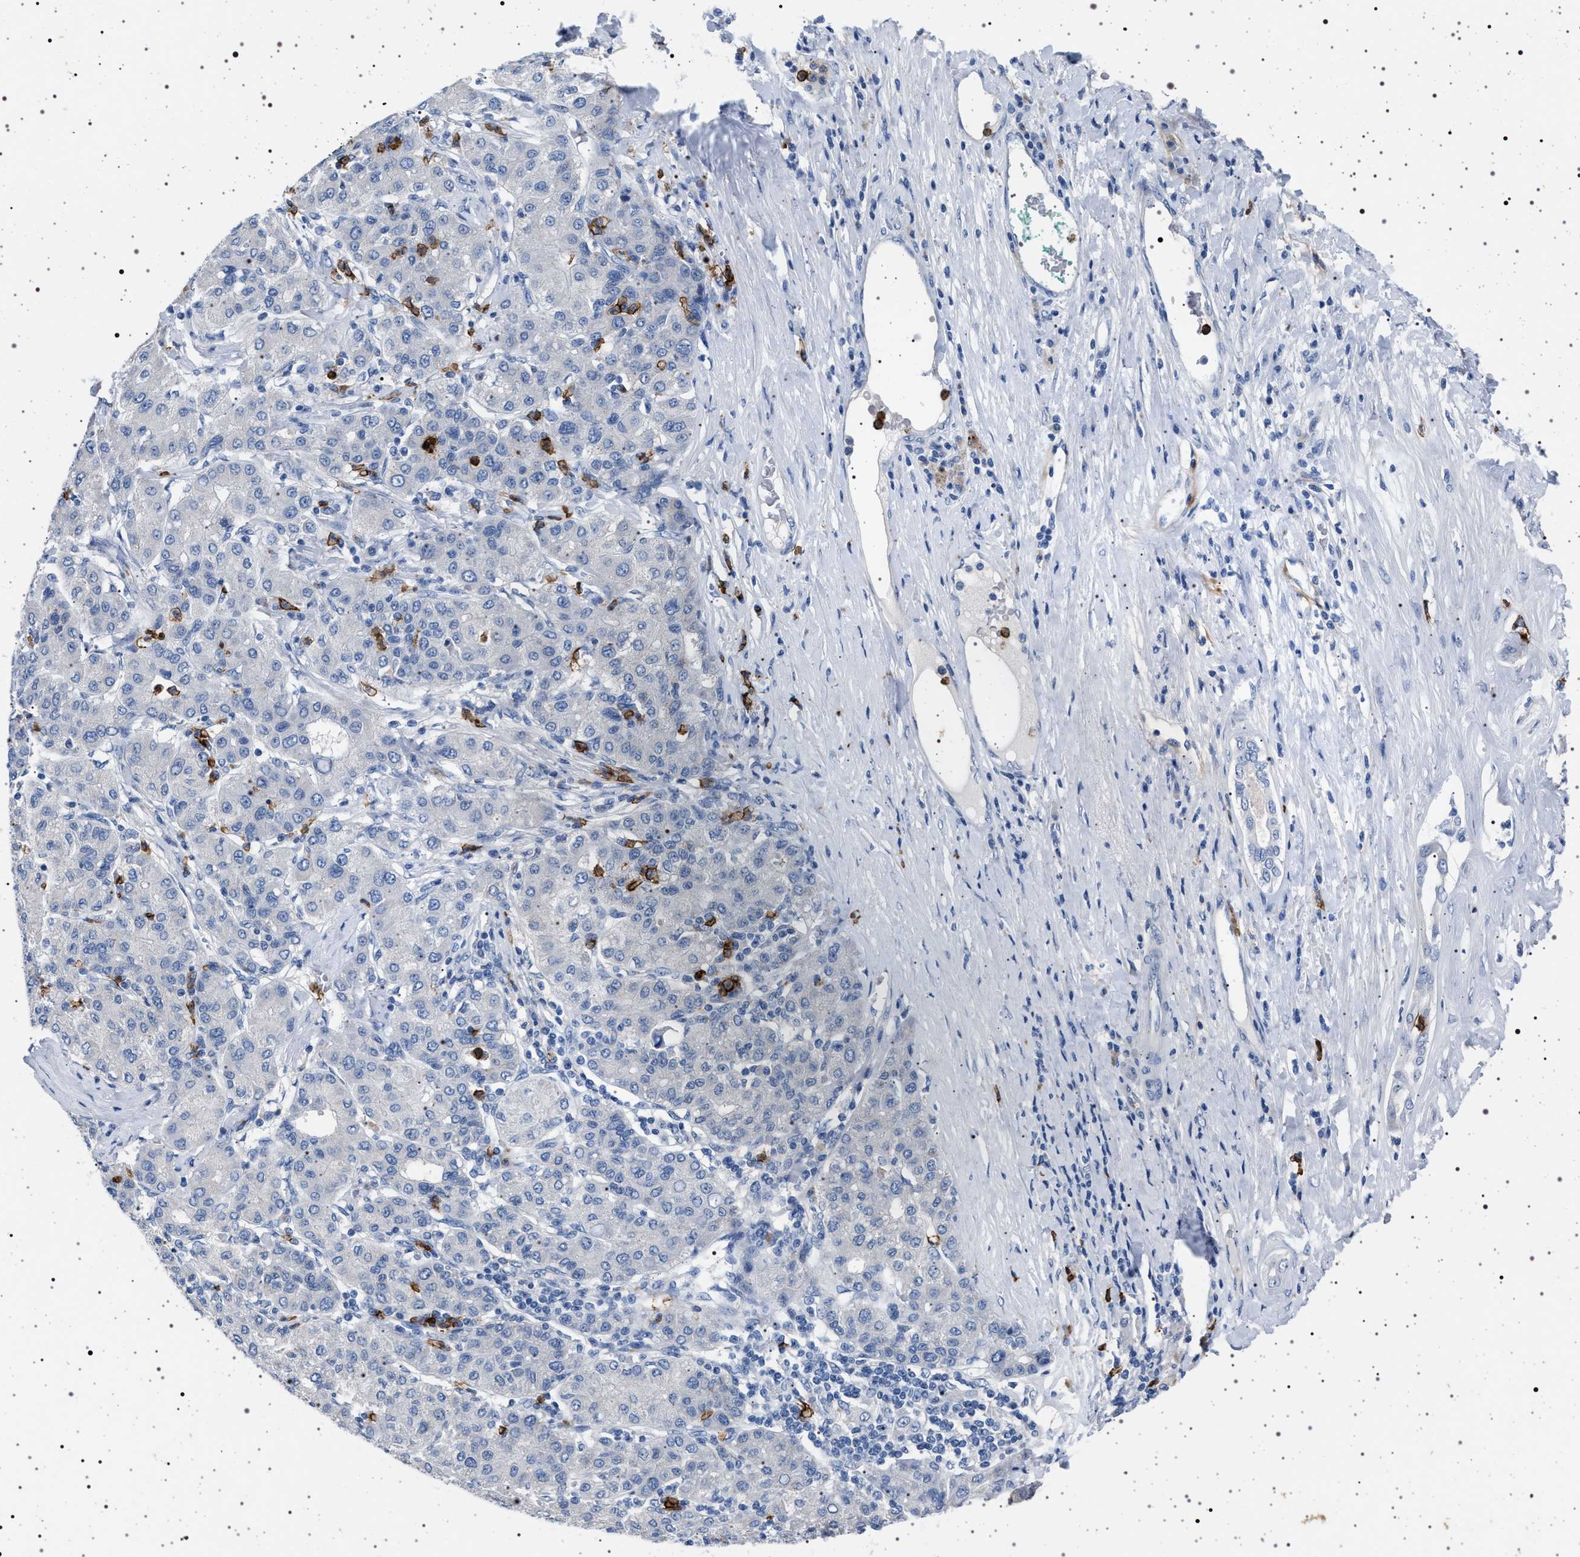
{"staining": {"intensity": "negative", "quantity": "none", "location": "none"}, "tissue": "liver cancer", "cell_type": "Tumor cells", "image_type": "cancer", "snomed": [{"axis": "morphology", "description": "Carcinoma, Hepatocellular, NOS"}, {"axis": "topography", "description": "Liver"}], "caption": "DAB immunohistochemical staining of human liver cancer displays no significant positivity in tumor cells. The staining was performed using DAB (3,3'-diaminobenzidine) to visualize the protein expression in brown, while the nuclei were stained in blue with hematoxylin (Magnification: 20x).", "gene": "NAT9", "patient": {"sex": "male", "age": 65}}